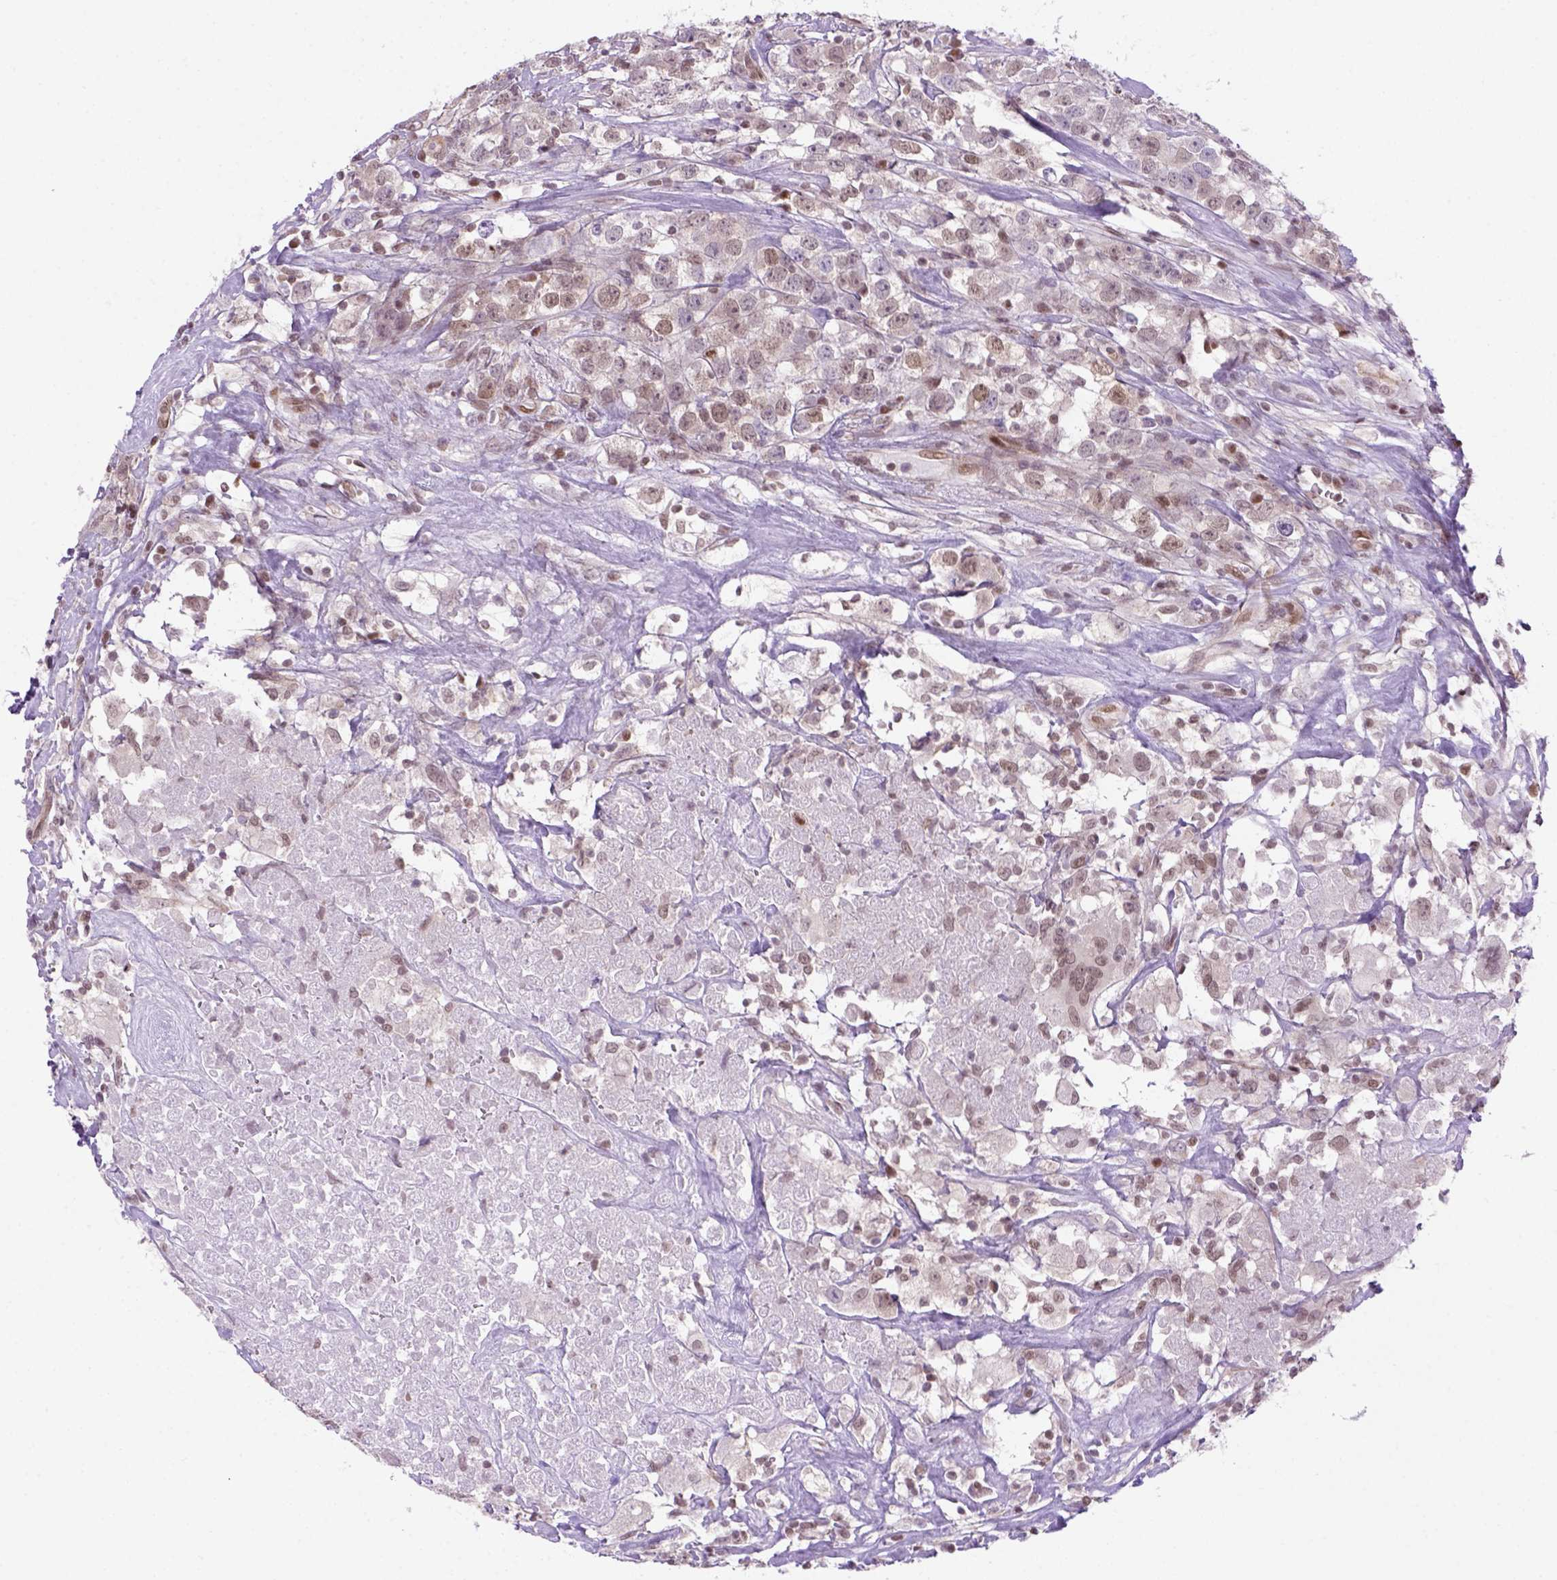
{"staining": {"intensity": "weak", "quantity": "25%-75%", "location": "nuclear"}, "tissue": "testis cancer", "cell_type": "Tumor cells", "image_type": "cancer", "snomed": [{"axis": "morphology", "description": "Seminoma, NOS"}, {"axis": "topography", "description": "Testis"}], "caption": "DAB (3,3'-diaminobenzidine) immunohistochemical staining of seminoma (testis) shows weak nuclear protein positivity in about 25%-75% of tumor cells.", "gene": "MGMT", "patient": {"sex": "male", "age": 59}}